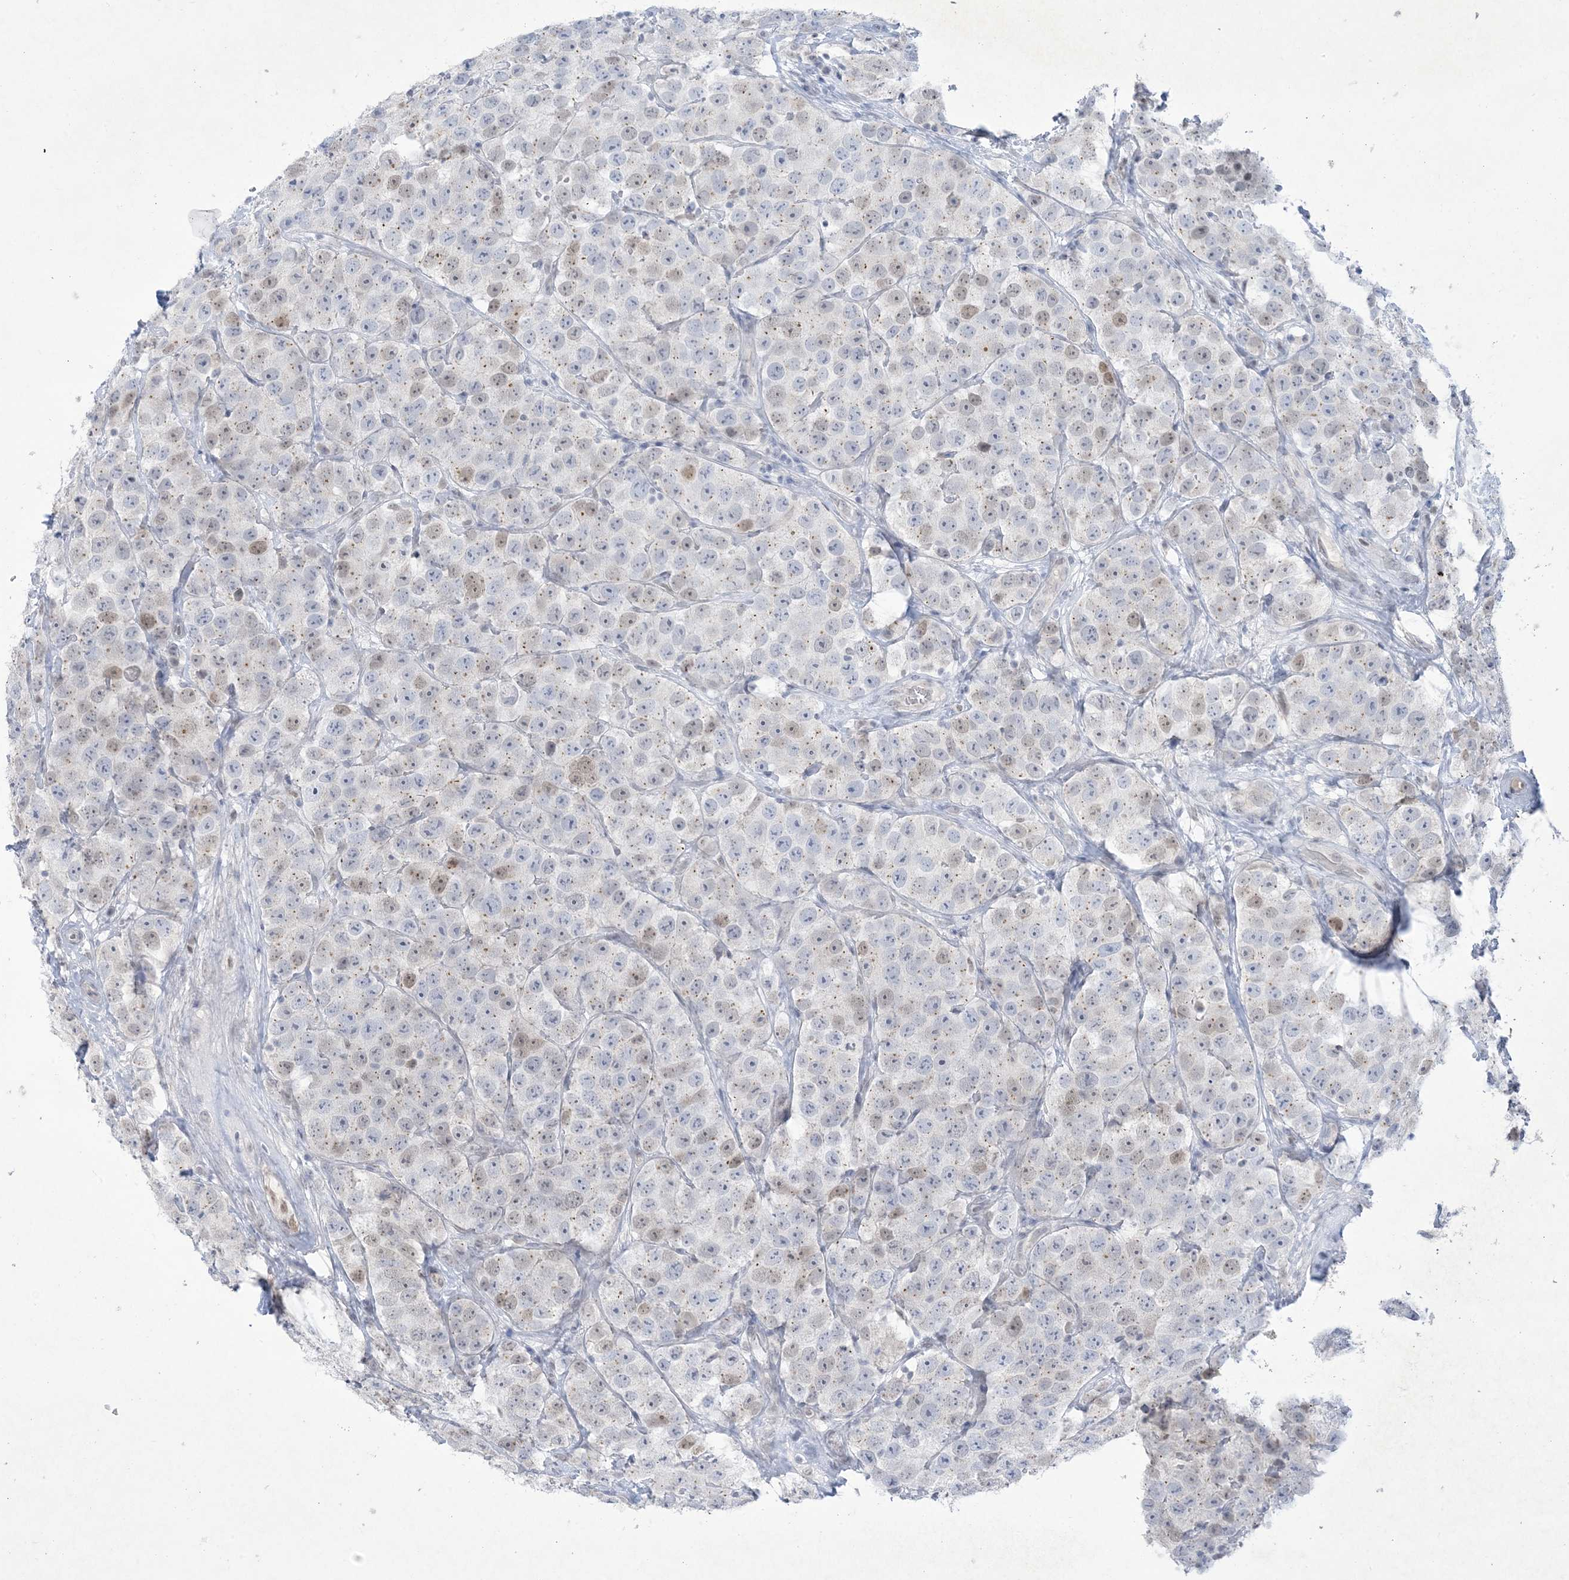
{"staining": {"intensity": "weak", "quantity": "<25%", "location": "nuclear"}, "tissue": "testis cancer", "cell_type": "Tumor cells", "image_type": "cancer", "snomed": [{"axis": "morphology", "description": "Seminoma, NOS"}, {"axis": "topography", "description": "Testis"}], "caption": "DAB (3,3'-diaminobenzidine) immunohistochemical staining of human seminoma (testis) reveals no significant positivity in tumor cells.", "gene": "HOMEZ", "patient": {"sex": "male", "age": 28}}